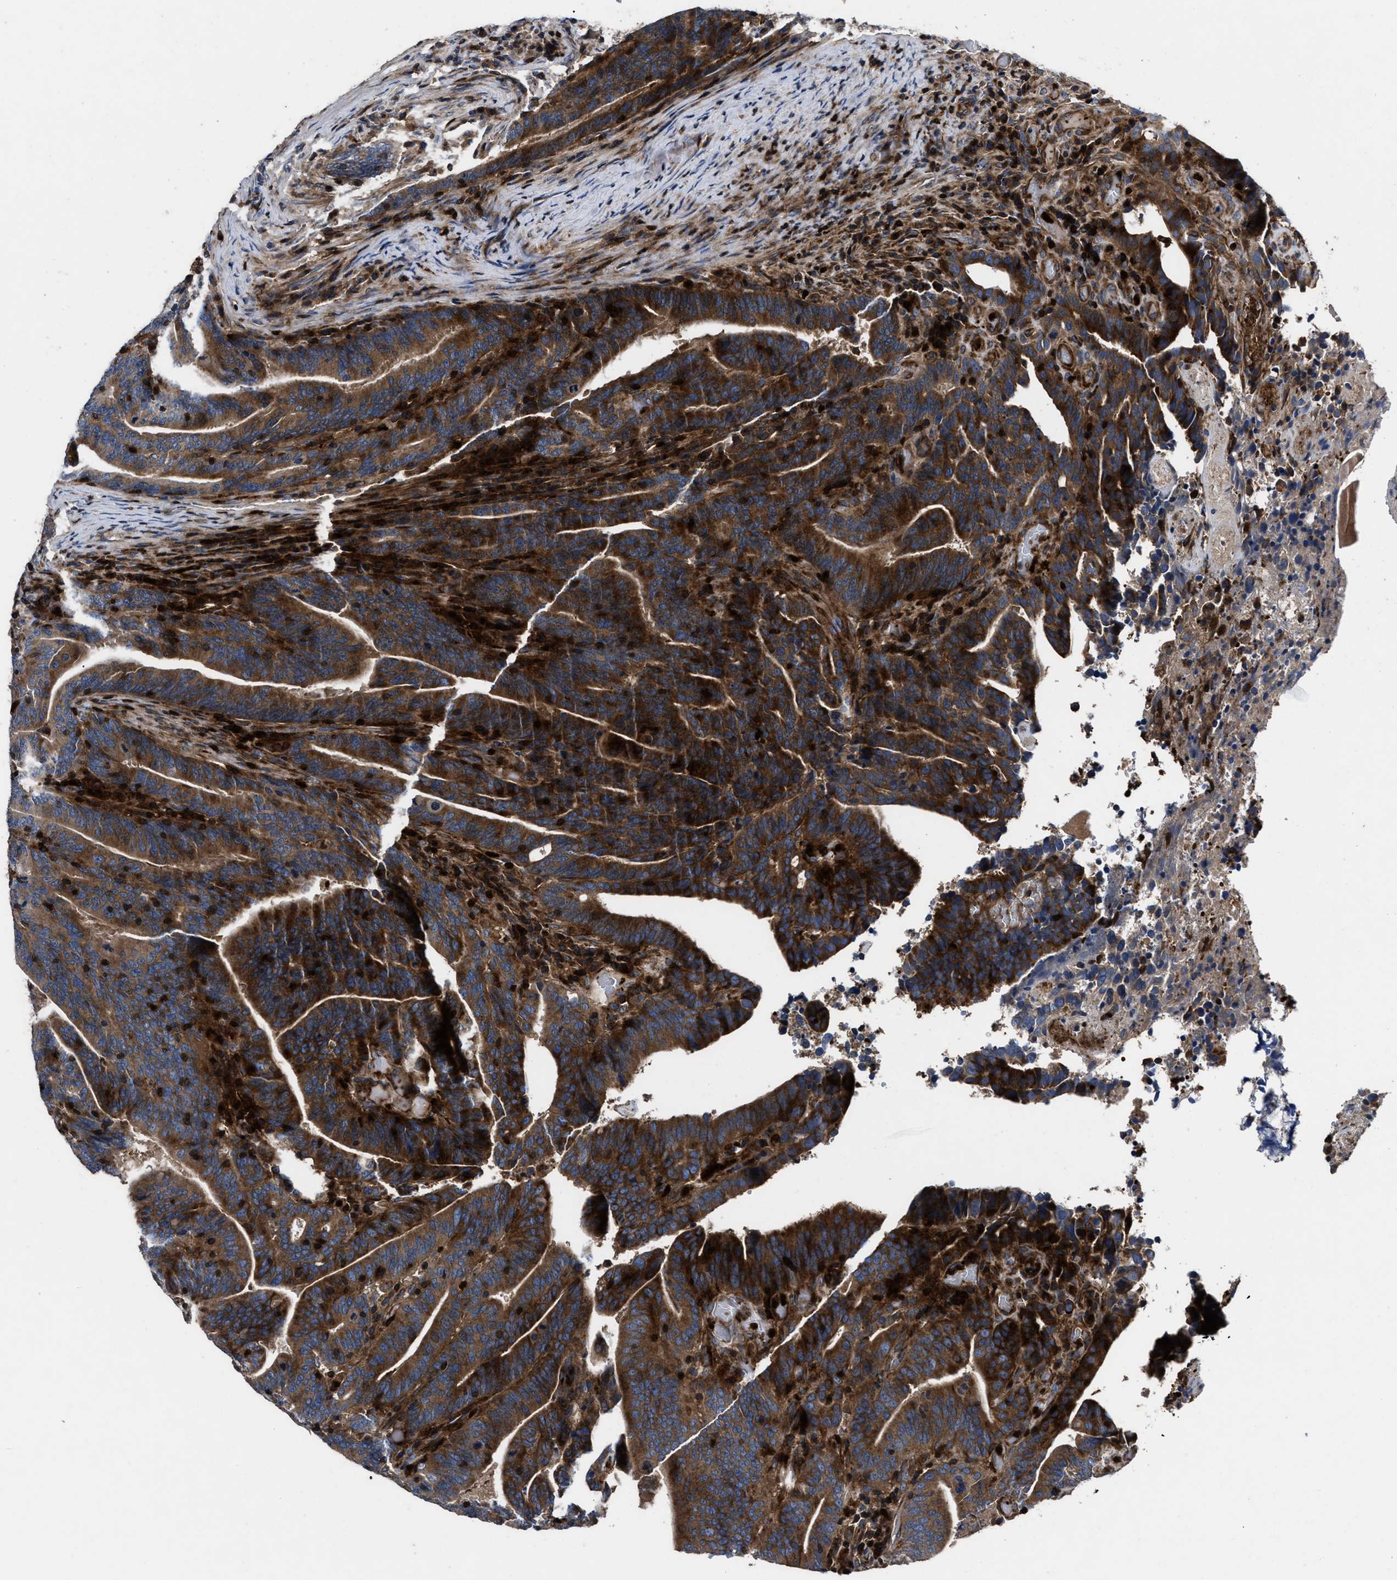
{"staining": {"intensity": "strong", "quantity": ">75%", "location": "cytoplasmic/membranous"}, "tissue": "colorectal cancer", "cell_type": "Tumor cells", "image_type": "cancer", "snomed": [{"axis": "morphology", "description": "Adenocarcinoma, NOS"}, {"axis": "topography", "description": "Colon"}], "caption": "Brown immunohistochemical staining in adenocarcinoma (colorectal) reveals strong cytoplasmic/membranous expression in approximately >75% of tumor cells.", "gene": "YBEY", "patient": {"sex": "female", "age": 66}}